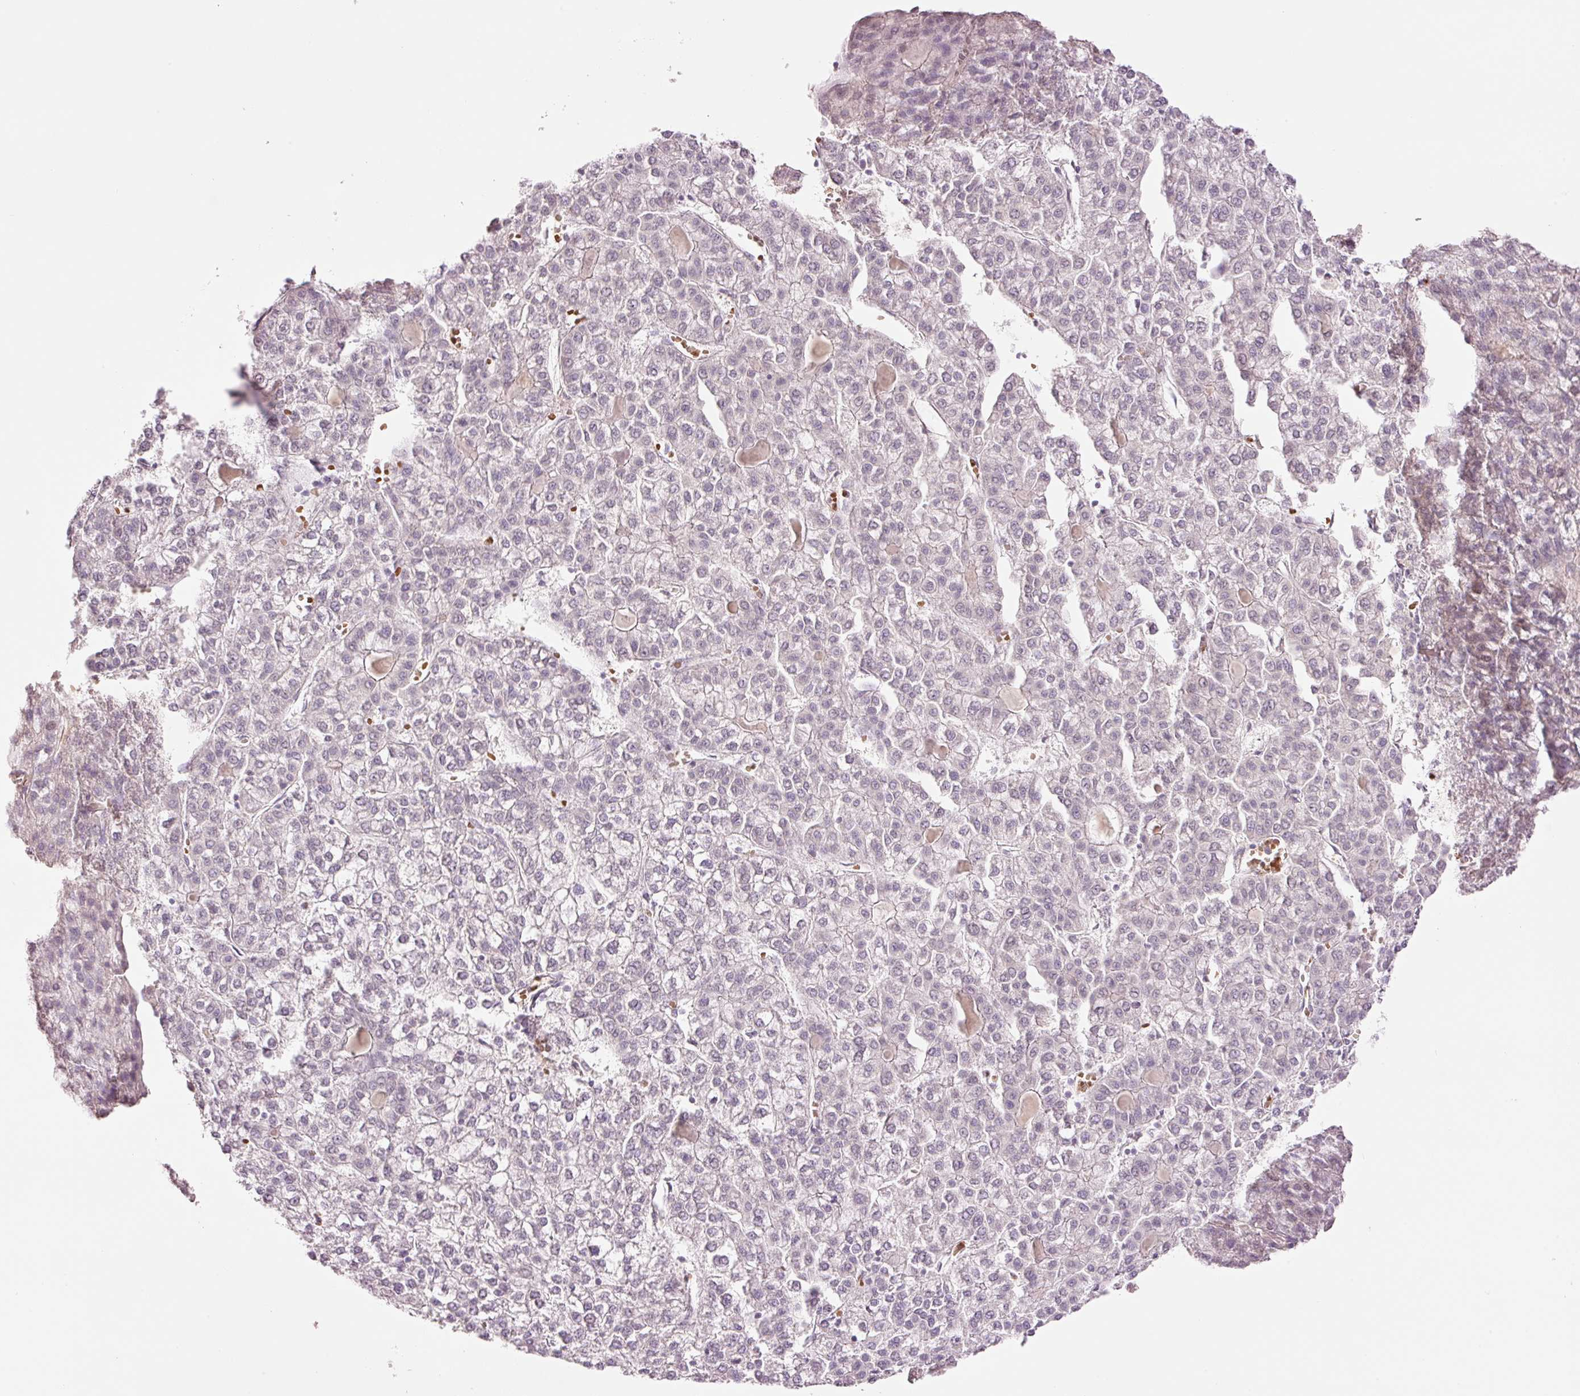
{"staining": {"intensity": "negative", "quantity": "none", "location": "none"}, "tissue": "liver cancer", "cell_type": "Tumor cells", "image_type": "cancer", "snomed": [{"axis": "morphology", "description": "Carcinoma, Hepatocellular, NOS"}, {"axis": "topography", "description": "Liver"}], "caption": "High power microscopy micrograph of an IHC histopathology image of liver hepatocellular carcinoma, revealing no significant staining in tumor cells. The staining is performed using DAB (3,3'-diaminobenzidine) brown chromogen with nuclei counter-stained in using hematoxylin.", "gene": "LY6G6D", "patient": {"sex": "female", "age": 43}}